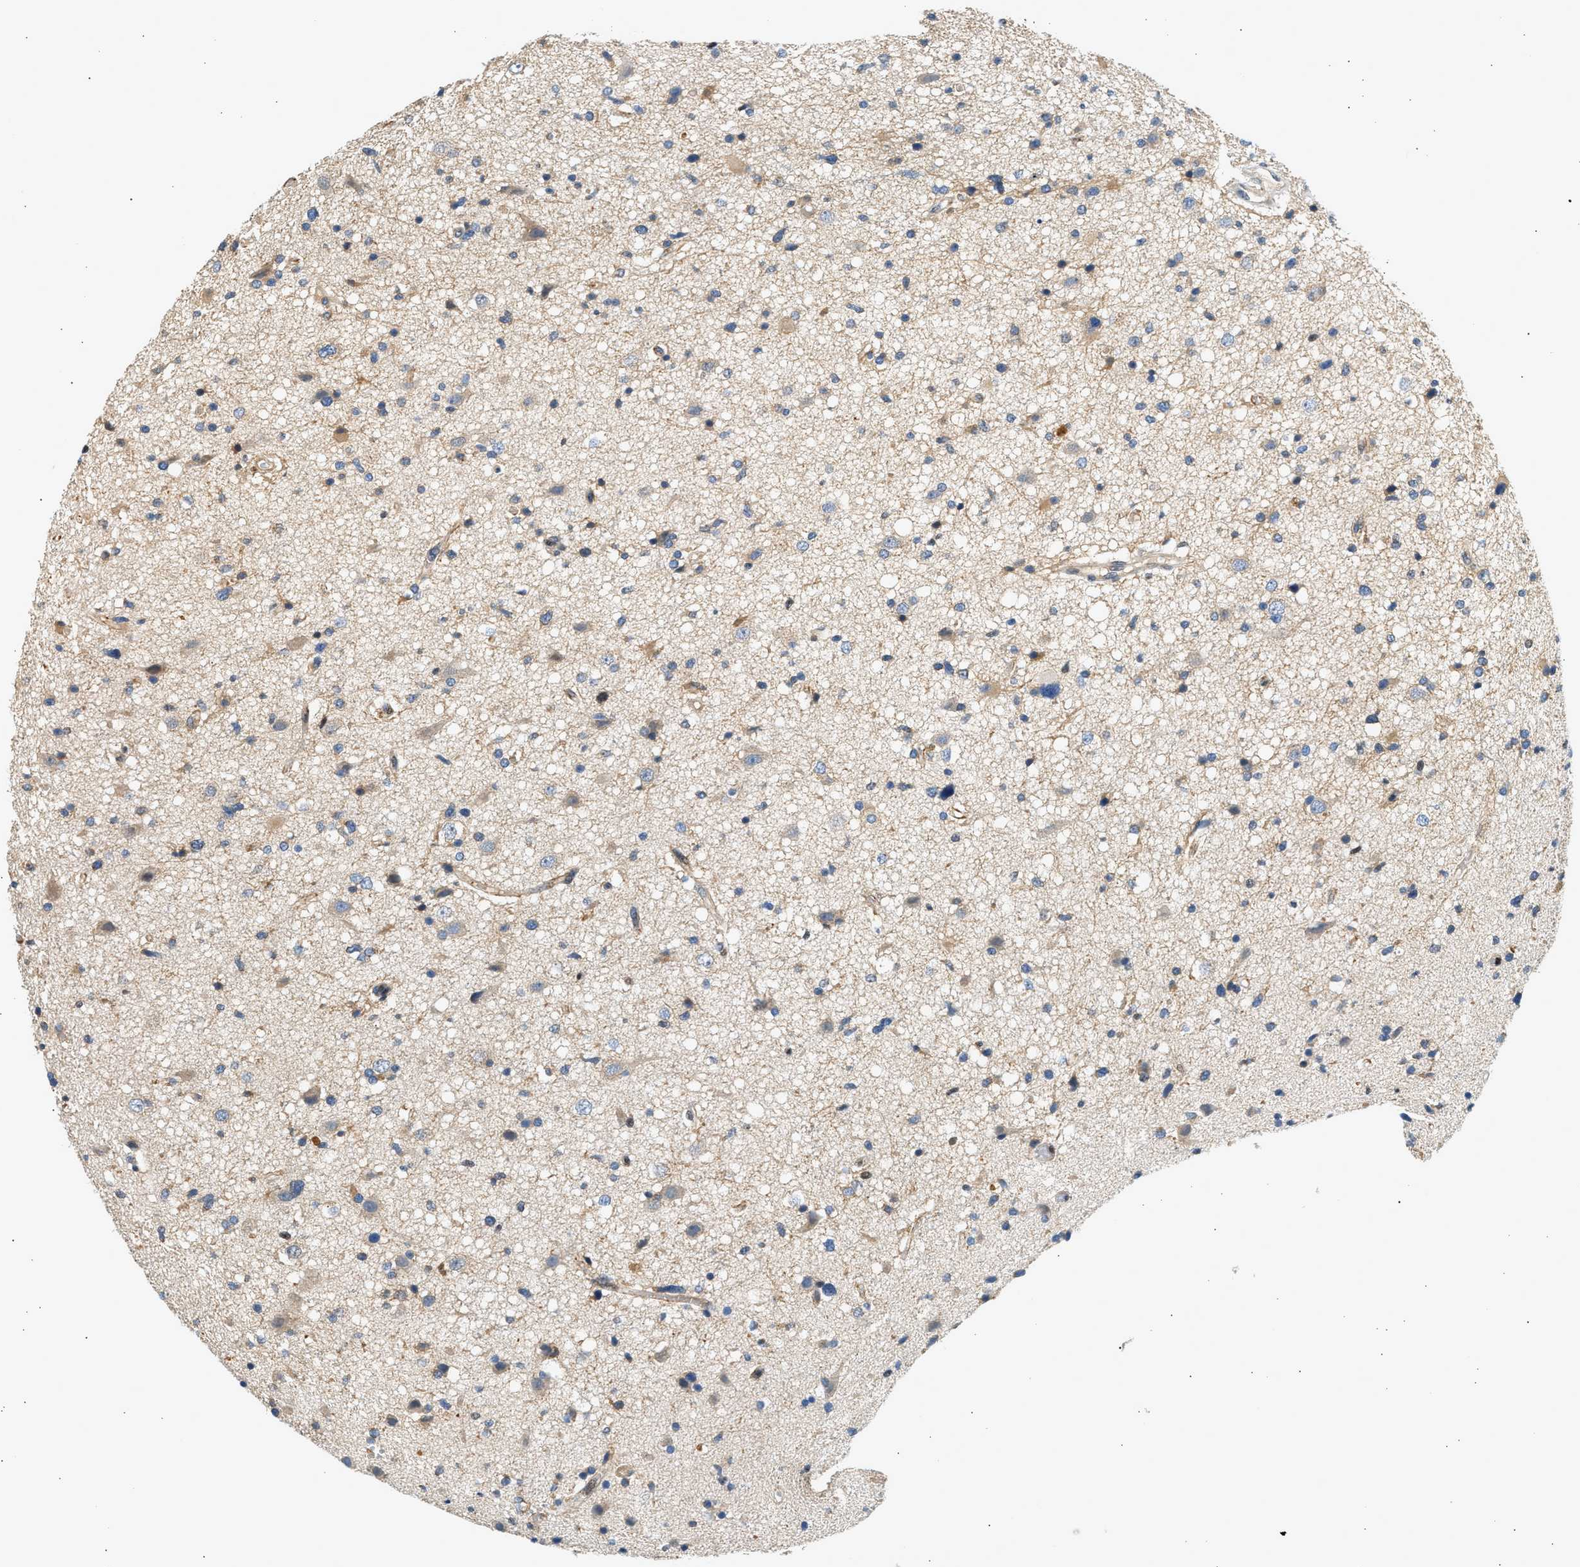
{"staining": {"intensity": "weak", "quantity": "<25%", "location": "cytoplasmic/membranous"}, "tissue": "glioma", "cell_type": "Tumor cells", "image_type": "cancer", "snomed": [{"axis": "morphology", "description": "Glioma, malignant, High grade"}, {"axis": "topography", "description": "Brain"}], "caption": "High power microscopy photomicrograph of an IHC photomicrograph of glioma, revealing no significant expression in tumor cells.", "gene": "WDR31", "patient": {"sex": "male", "age": 33}}